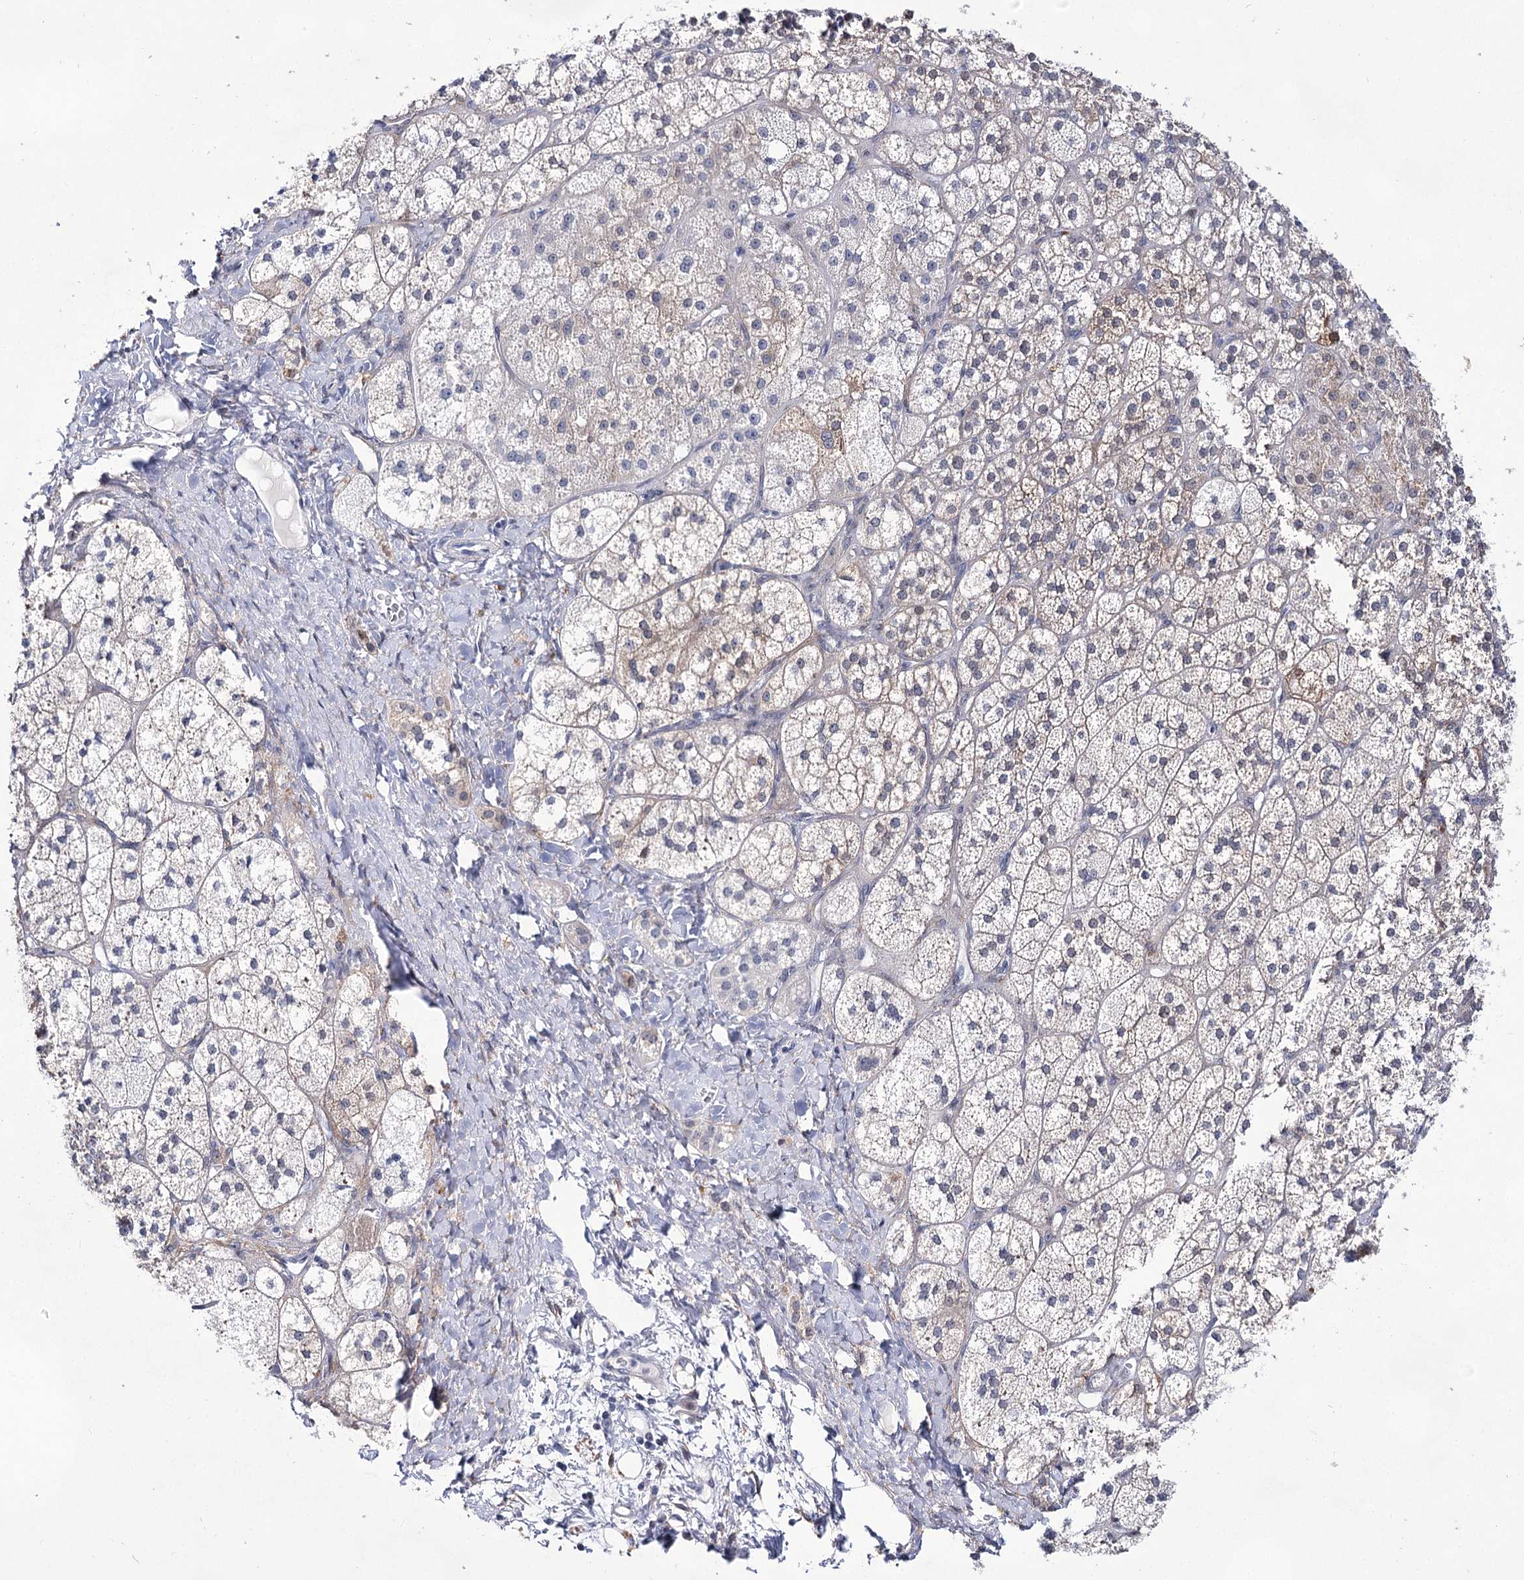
{"staining": {"intensity": "moderate", "quantity": "25%-75%", "location": "cytoplasmic/membranous,nuclear"}, "tissue": "adrenal gland", "cell_type": "Glandular cells", "image_type": "normal", "snomed": [{"axis": "morphology", "description": "Normal tissue, NOS"}, {"axis": "topography", "description": "Adrenal gland"}], "caption": "DAB immunohistochemical staining of normal adrenal gland demonstrates moderate cytoplasmic/membranous,nuclear protein staining in about 25%-75% of glandular cells.", "gene": "UGDH", "patient": {"sex": "male", "age": 61}}